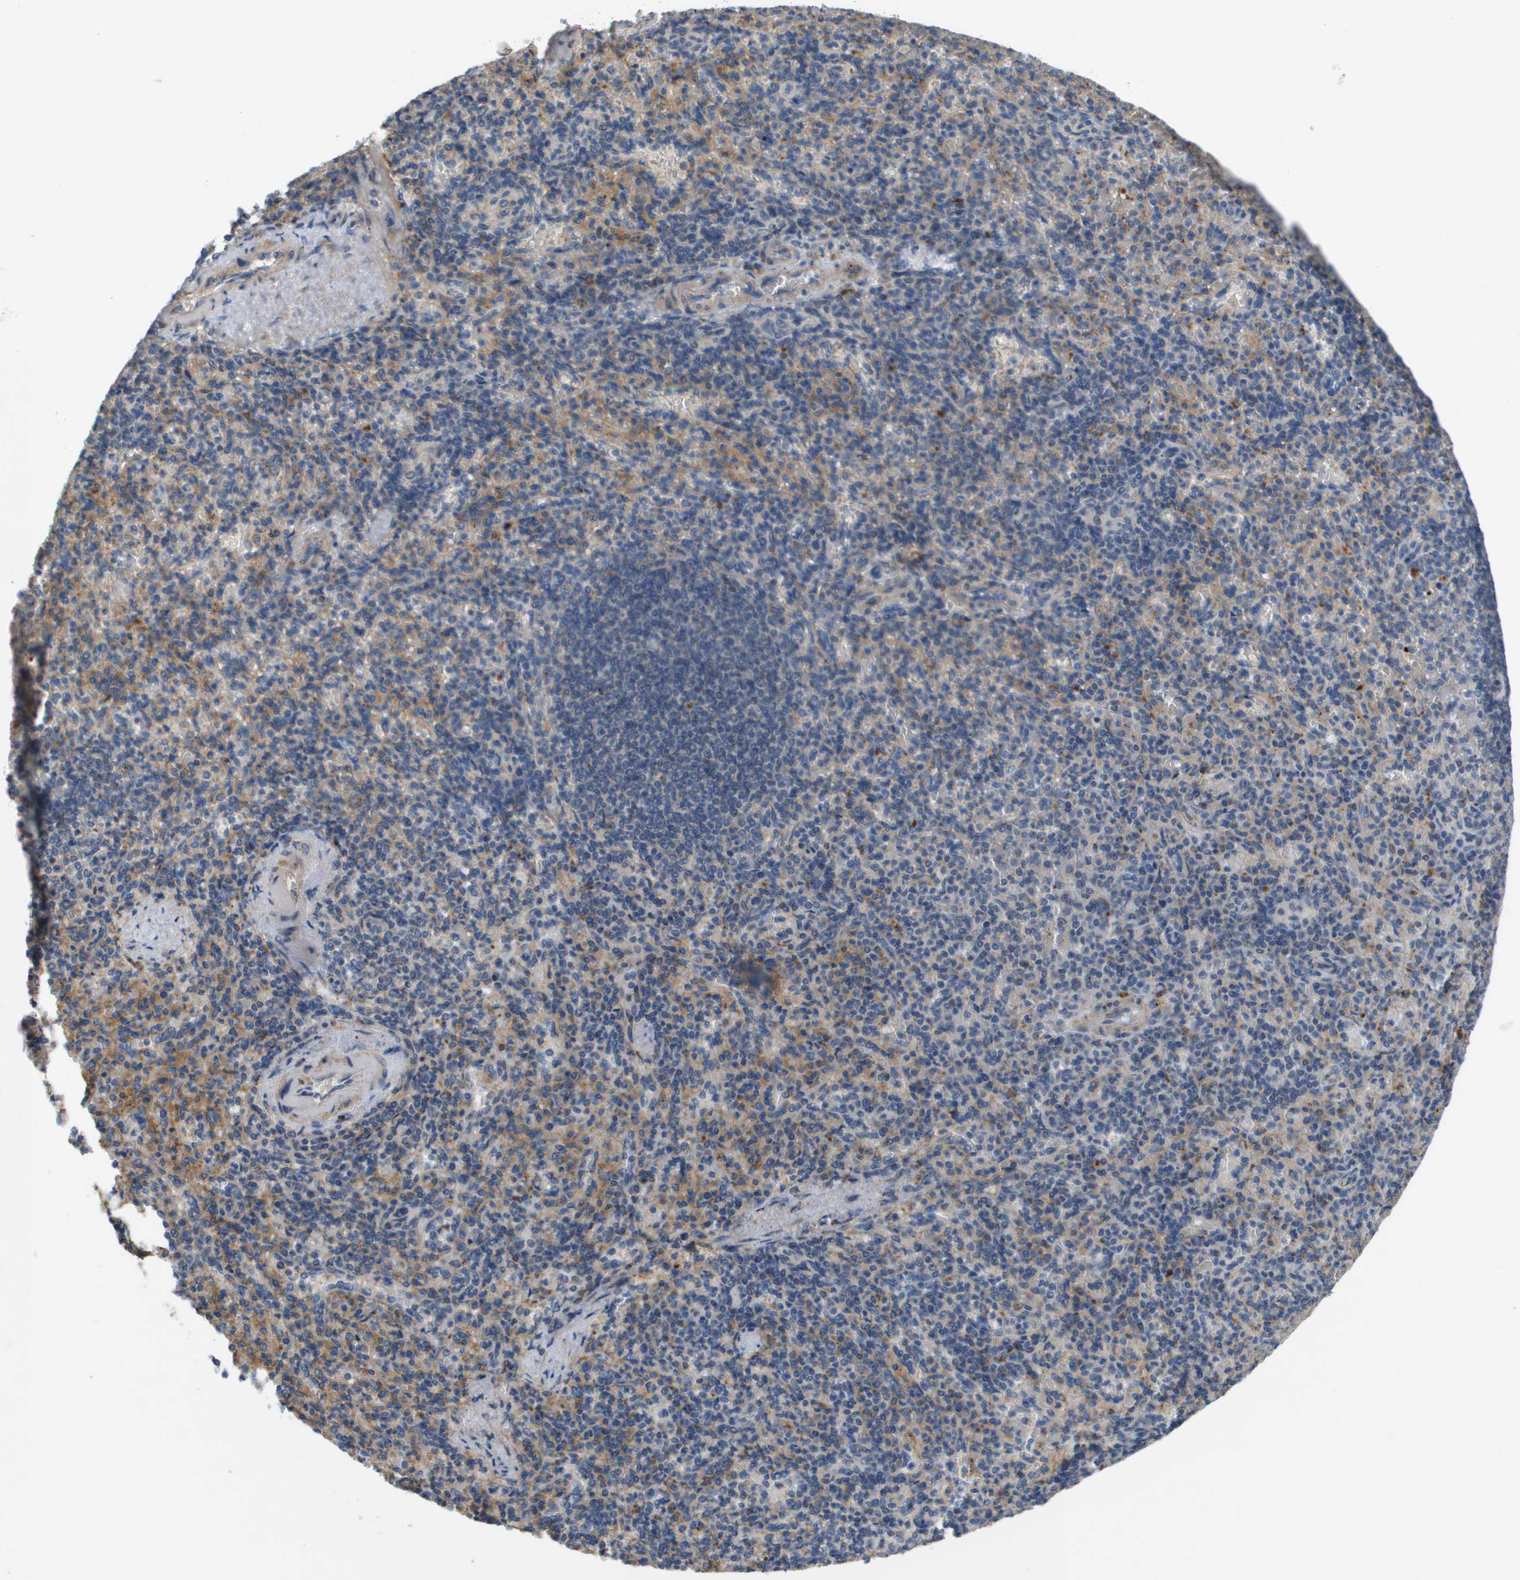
{"staining": {"intensity": "moderate", "quantity": "25%-75%", "location": "cytoplasmic/membranous"}, "tissue": "spleen", "cell_type": "Cells in red pulp", "image_type": "normal", "snomed": [{"axis": "morphology", "description": "Normal tissue, NOS"}, {"axis": "topography", "description": "Spleen"}], "caption": "Protein expression analysis of unremarkable spleen displays moderate cytoplasmic/membranous expression in approximately 25%-75% of cells in red pulp.", "gene": "B3GNT5", "patient": {"sex": "female", "age": 74}}